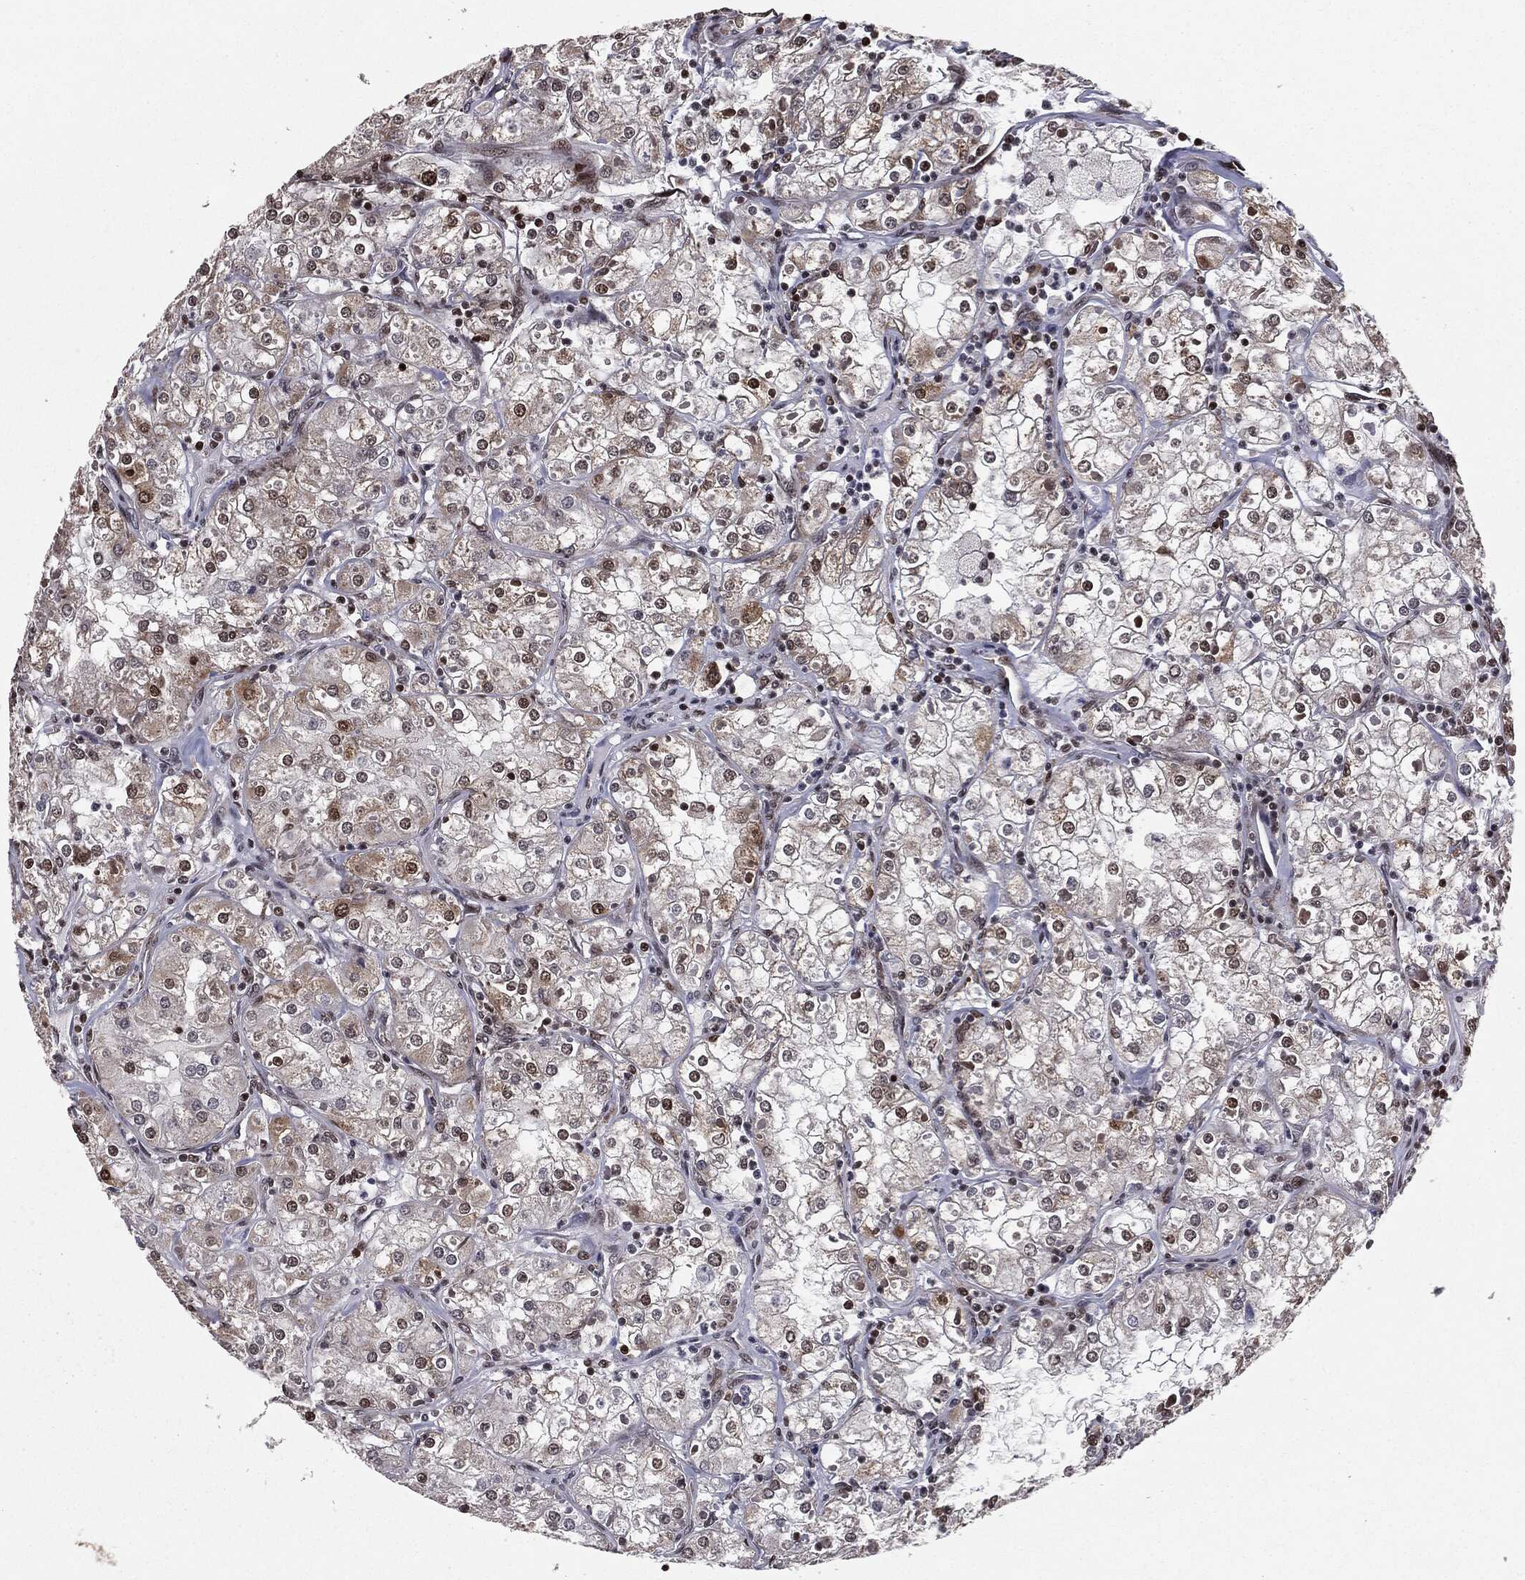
{"staining": {"intensity": "moderate", "quantity": "<25%", "location": "nuclear"}, "tissue": "renal cancer", "cell_type": "Tumor cells", "image_type": "cancer", "snomed": [{"axis": "morphology", "description": "Adenocarcinoma, NOS"}, {"axis": "topography", "description": "Kidney"}], "caption": "The immunohistochemical stain highlights moderate nuclear staining in tumor cells of renal cancer (adenocarcinoma) tissue.", "gene": "CHCHD2", "patient": {"sex": "male", "age": 77}}